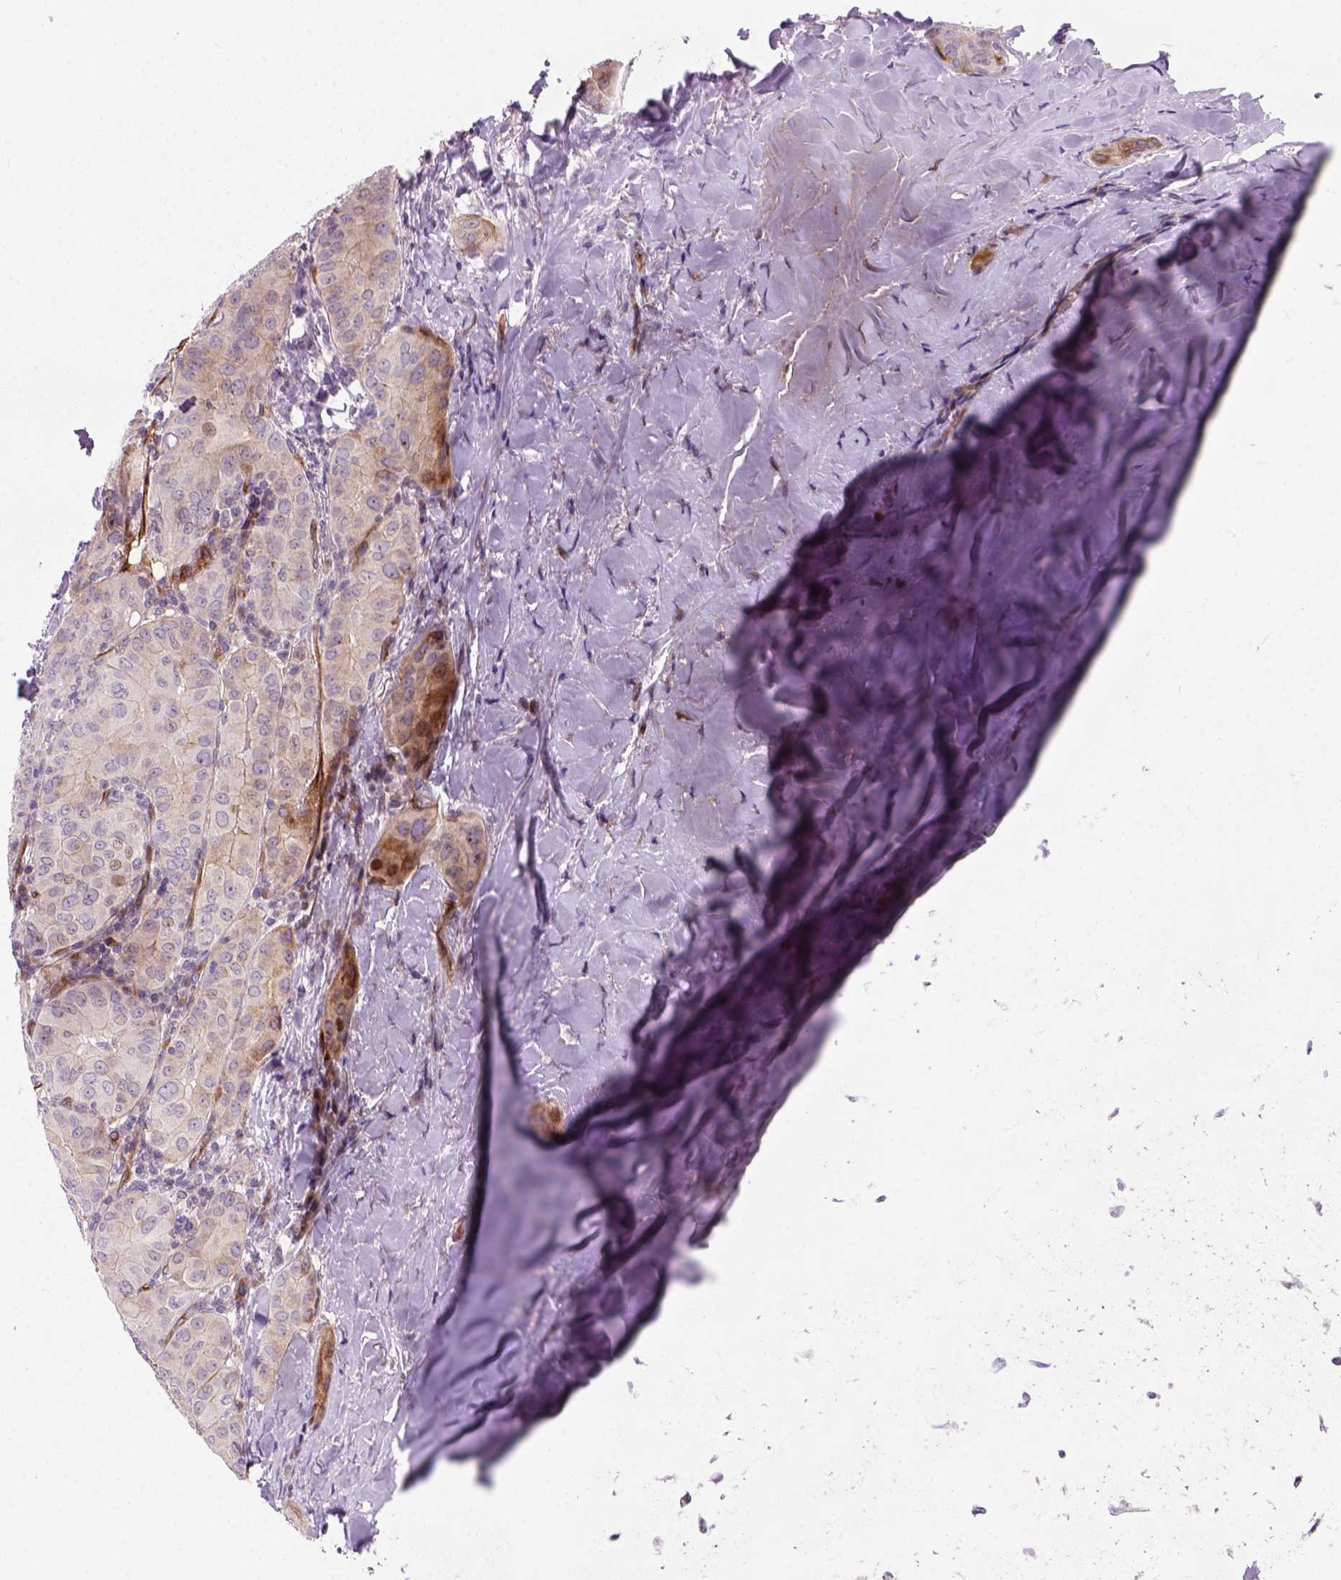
{"staining": {"intensity": "moderate", "quantity": "<25%", "location": "cytoplasmic/membranous"}, "tissue": "thyroid cancer", "cell_type": "Tumor cells", "image_type": "cancer", "snomed": [{"axis": "morphology", "description": "Papillary adenocarcinoma, NOS"}, {"axis": "topography", "description": "Thyroid gland"}], "caption": "This is a histology image of immunohistochemistry (IHC) staining of thyroid papillary adenocarcinoma, which shows moderate staining in the cytoplasmic/membranous of tumor cells.", "gene": "VSTM5", "patient": {"sex": "female", "age": 37}}